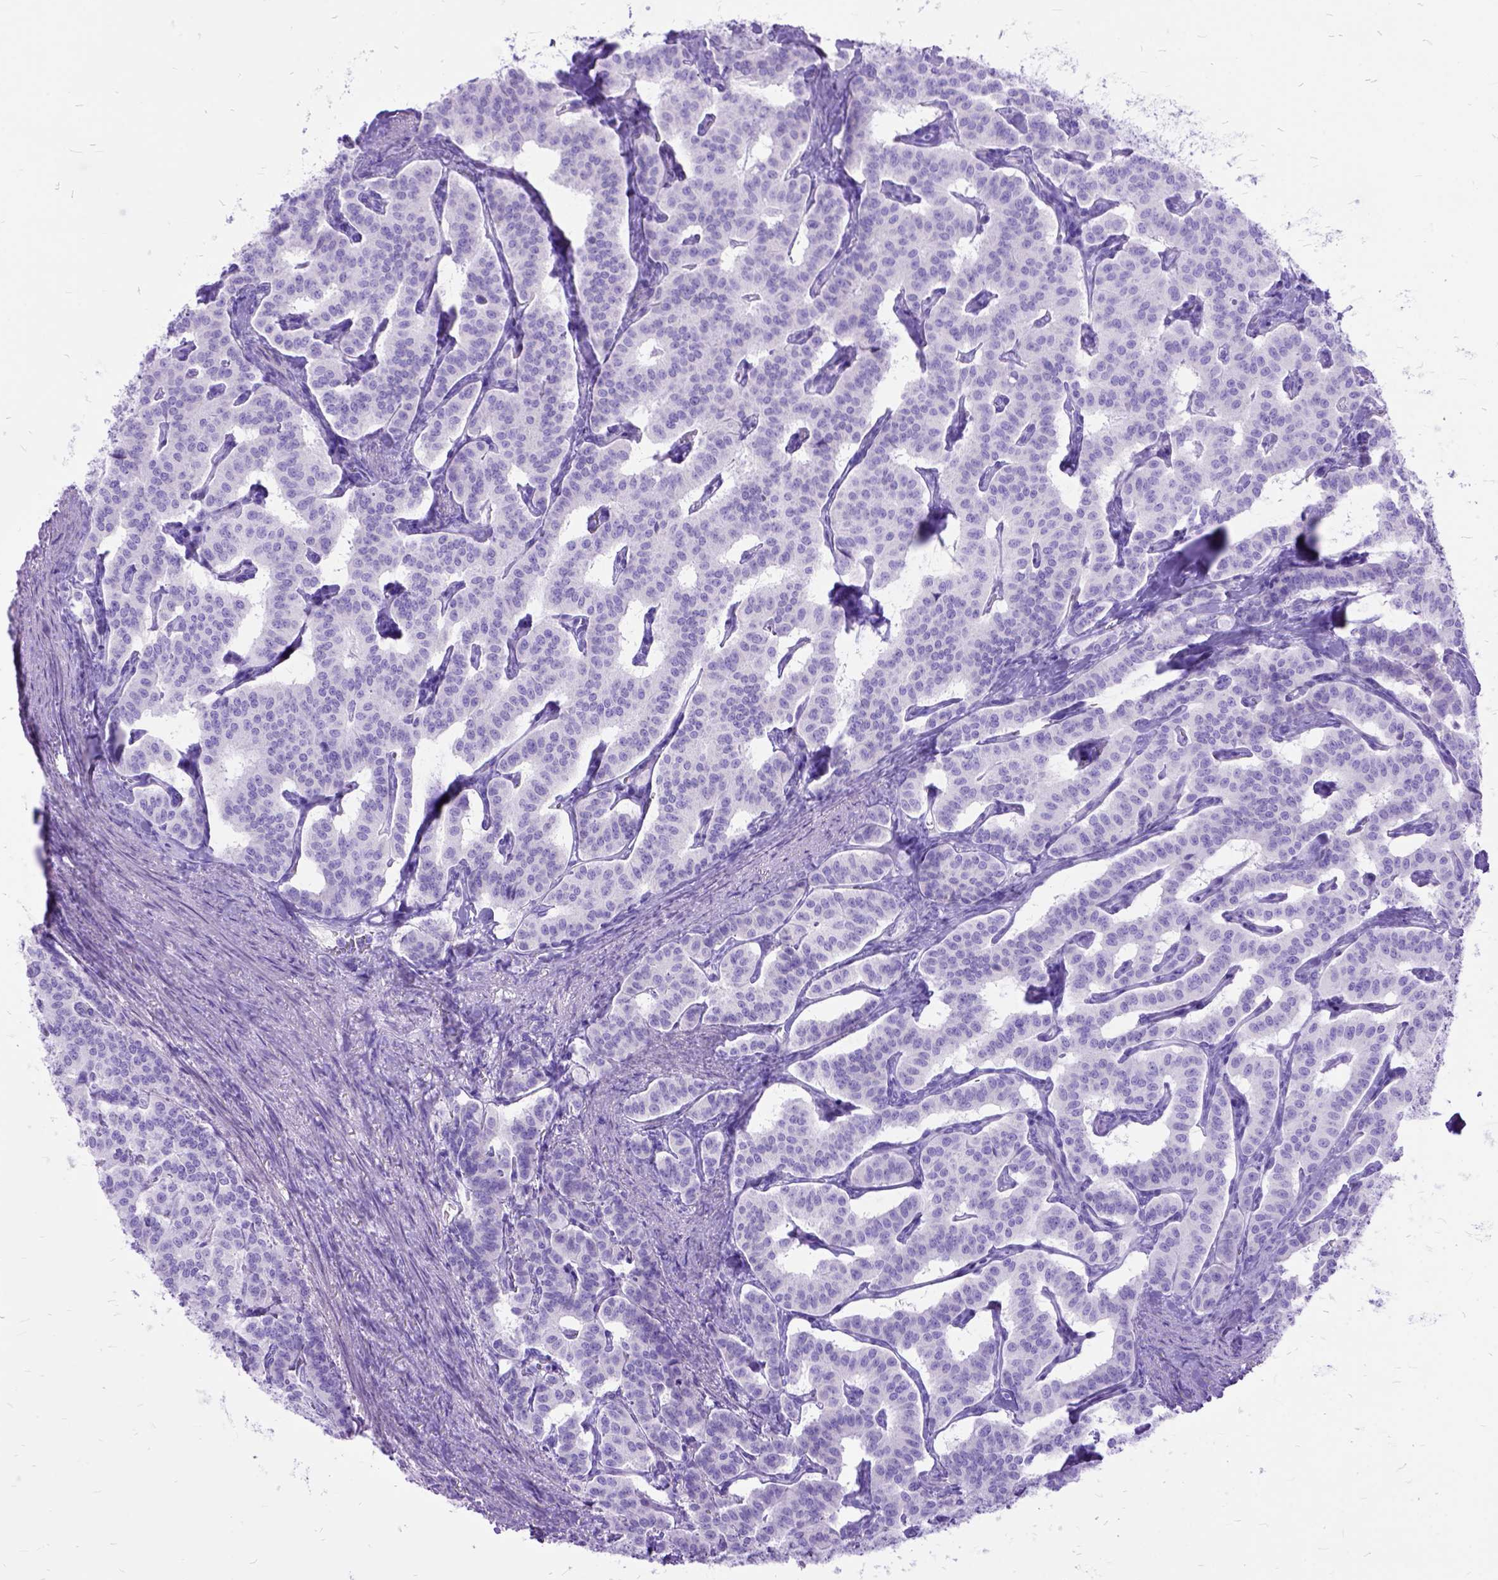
{"staining": {"intensity": "negative", "quantity": "none", "location": "none"}, "tissue": "carcinoid", "cell_type": "Tumor cells", "image_type": "cancer", "snomed": [{"axis": "morphology", "description": "Carcinoid, malignant, NOS"}, {"axis": "topography", "description": "Lung"}], "caption": "Image shows no significant protein expression in tumor cells of carcinoid.", "gene": "DNAH2", "patient": {"sex": "female", "age": 46}}